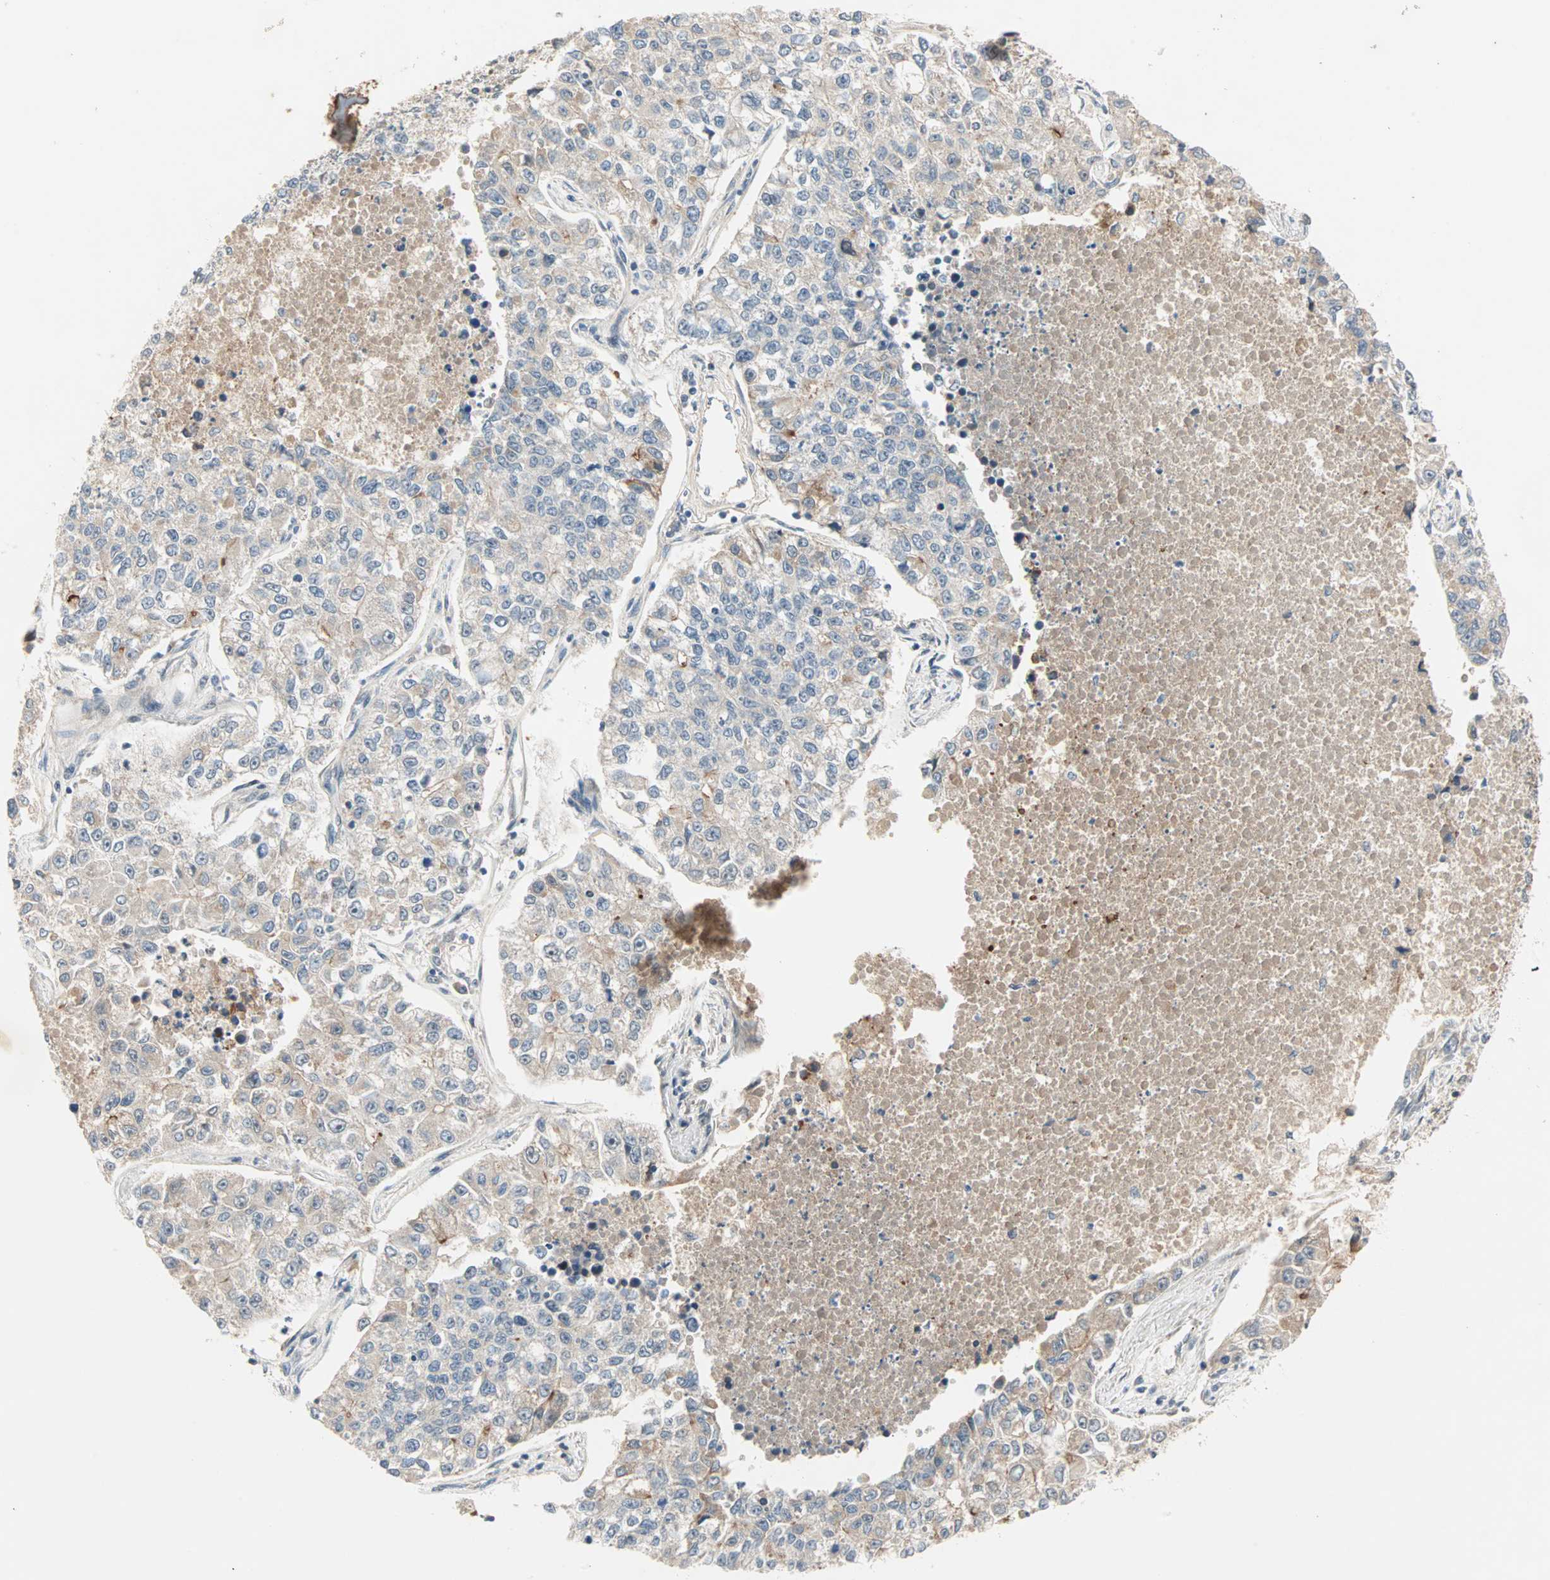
{"staining": {"intensity": "weak", "quantity": "25%-75%", "location": "cytoplasmic/membranous"}, "tissue": "lung cancer", "cell_type": "Tumor cells", "image_type": "cancer", "snomed": [{"axis": "morphology", "description": "Adenocarcinoma, NOS"}, {"axis": "topography", "description": "Lung"}], "caption": "Immunohistochemical staining of human lung cancer (adenocarcinoma) shows weak cytoplasmic/membranous protein staining in about 25%-75% of tumor cells. (Stains: DAB (3,3'-diaminobenzidine) in brown, nuclei in blue, Microscopy: brightfield microscopy at high magnification).", "gene": "PROS1", "patient": {"sex": "male", "age": 49}}